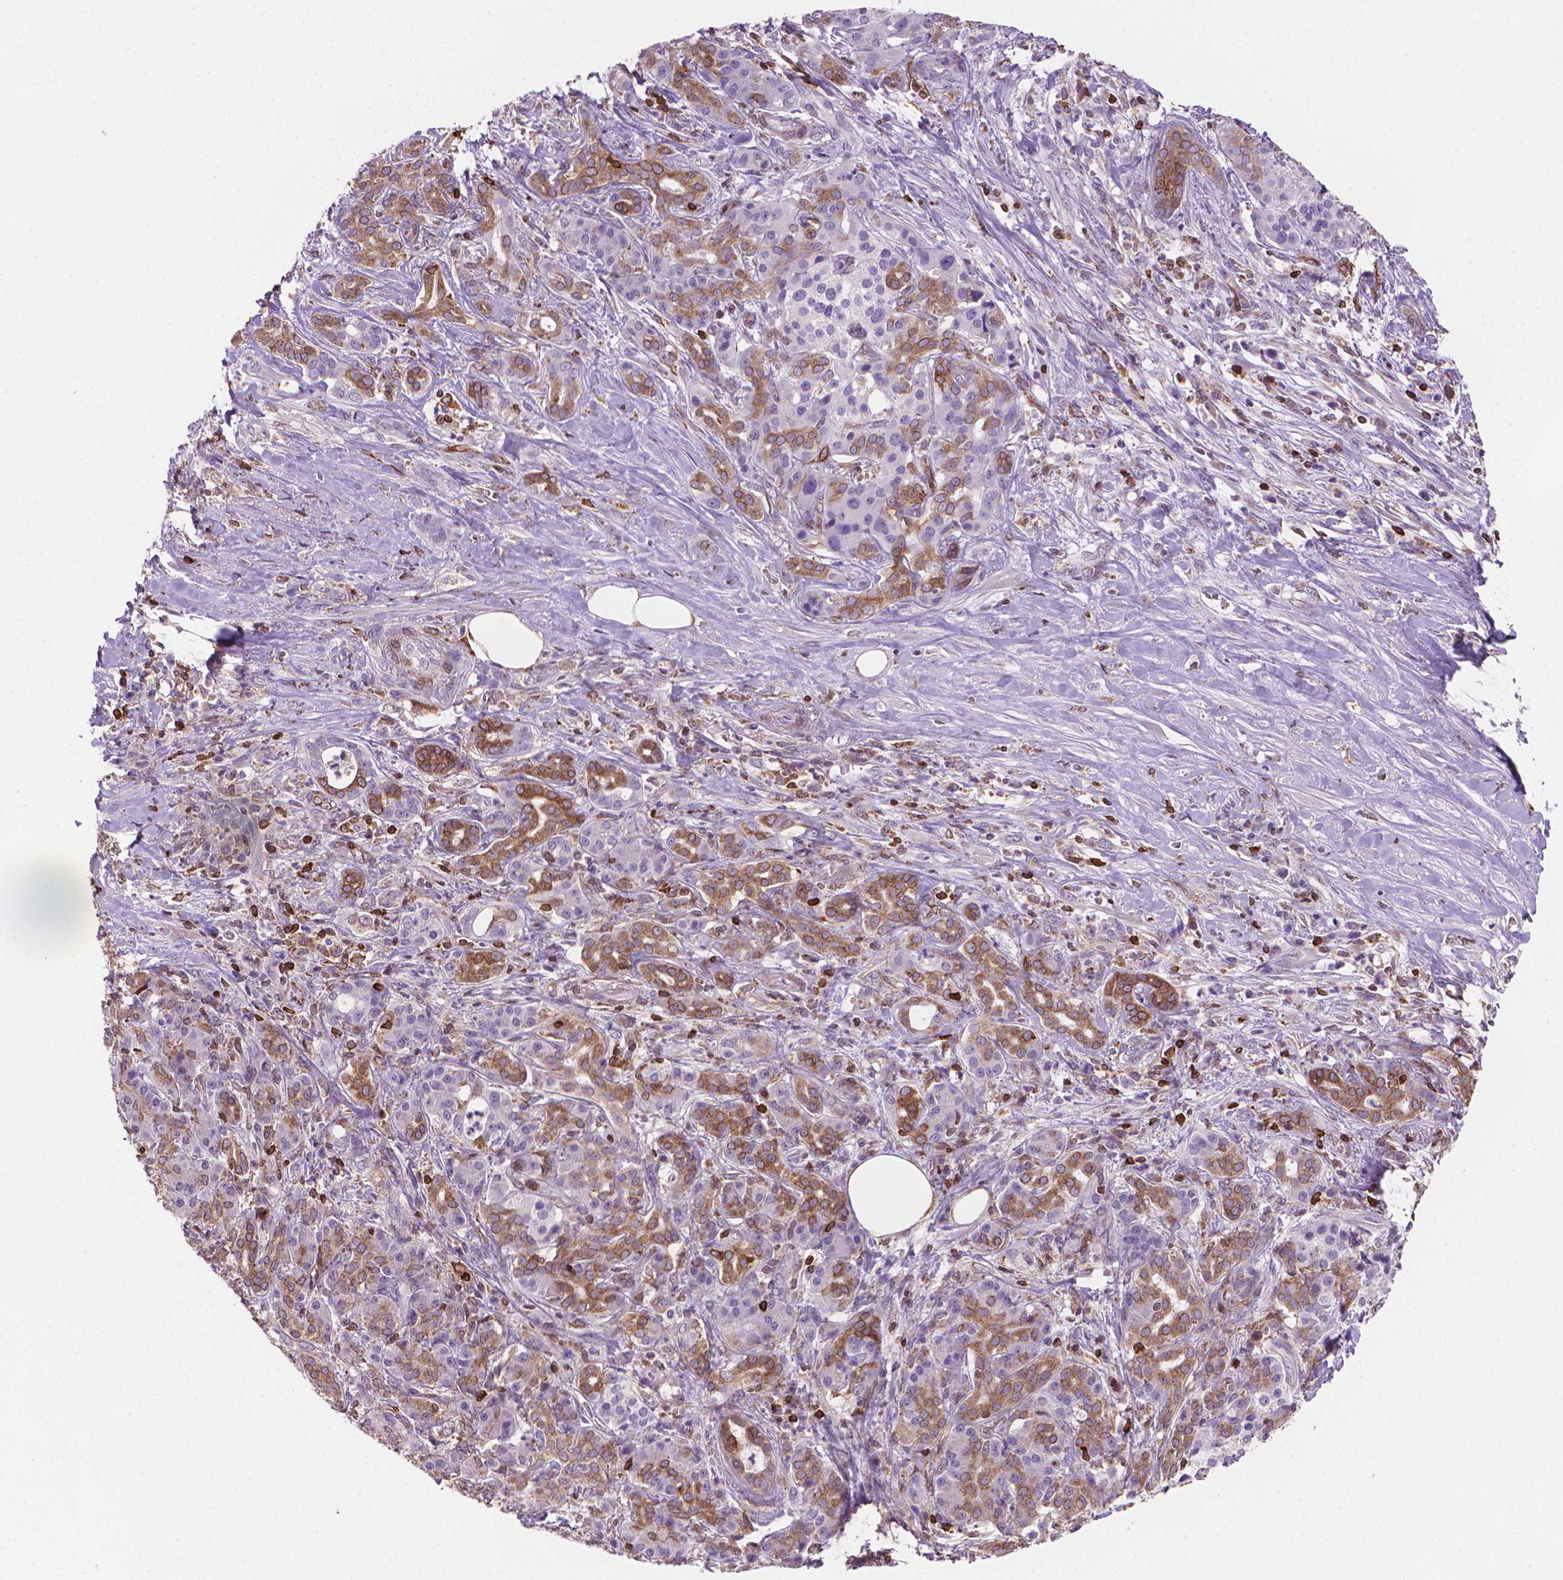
{"staining": {"intensity": "moderate", "quantity": ">75%", "location": "cytoplasmic/membranous"}, "tissue": "pancreatic cancer", "cell_type": "Tumor cells", "image_type": "cancer", "snomed": [{"axis": "morphology", "description": "Normal tissue, NOS"}, {"axis": "morphology", "description": "Inflammation, NOS"}, {"axis": "morphology", "description": "Adenocarcinoma, NOS"}, {"axis": "topography", "description": "Pancreas"}], "caption": "An IHC micrograph of neoplastic tissue is shown. Protein staining in brown highlights moderate cytoplasmic/membranous positivity in pancreatic cancer within tumor cells.", "gene": "BCL2", "patient": {"sex": "male", "age": 57}}